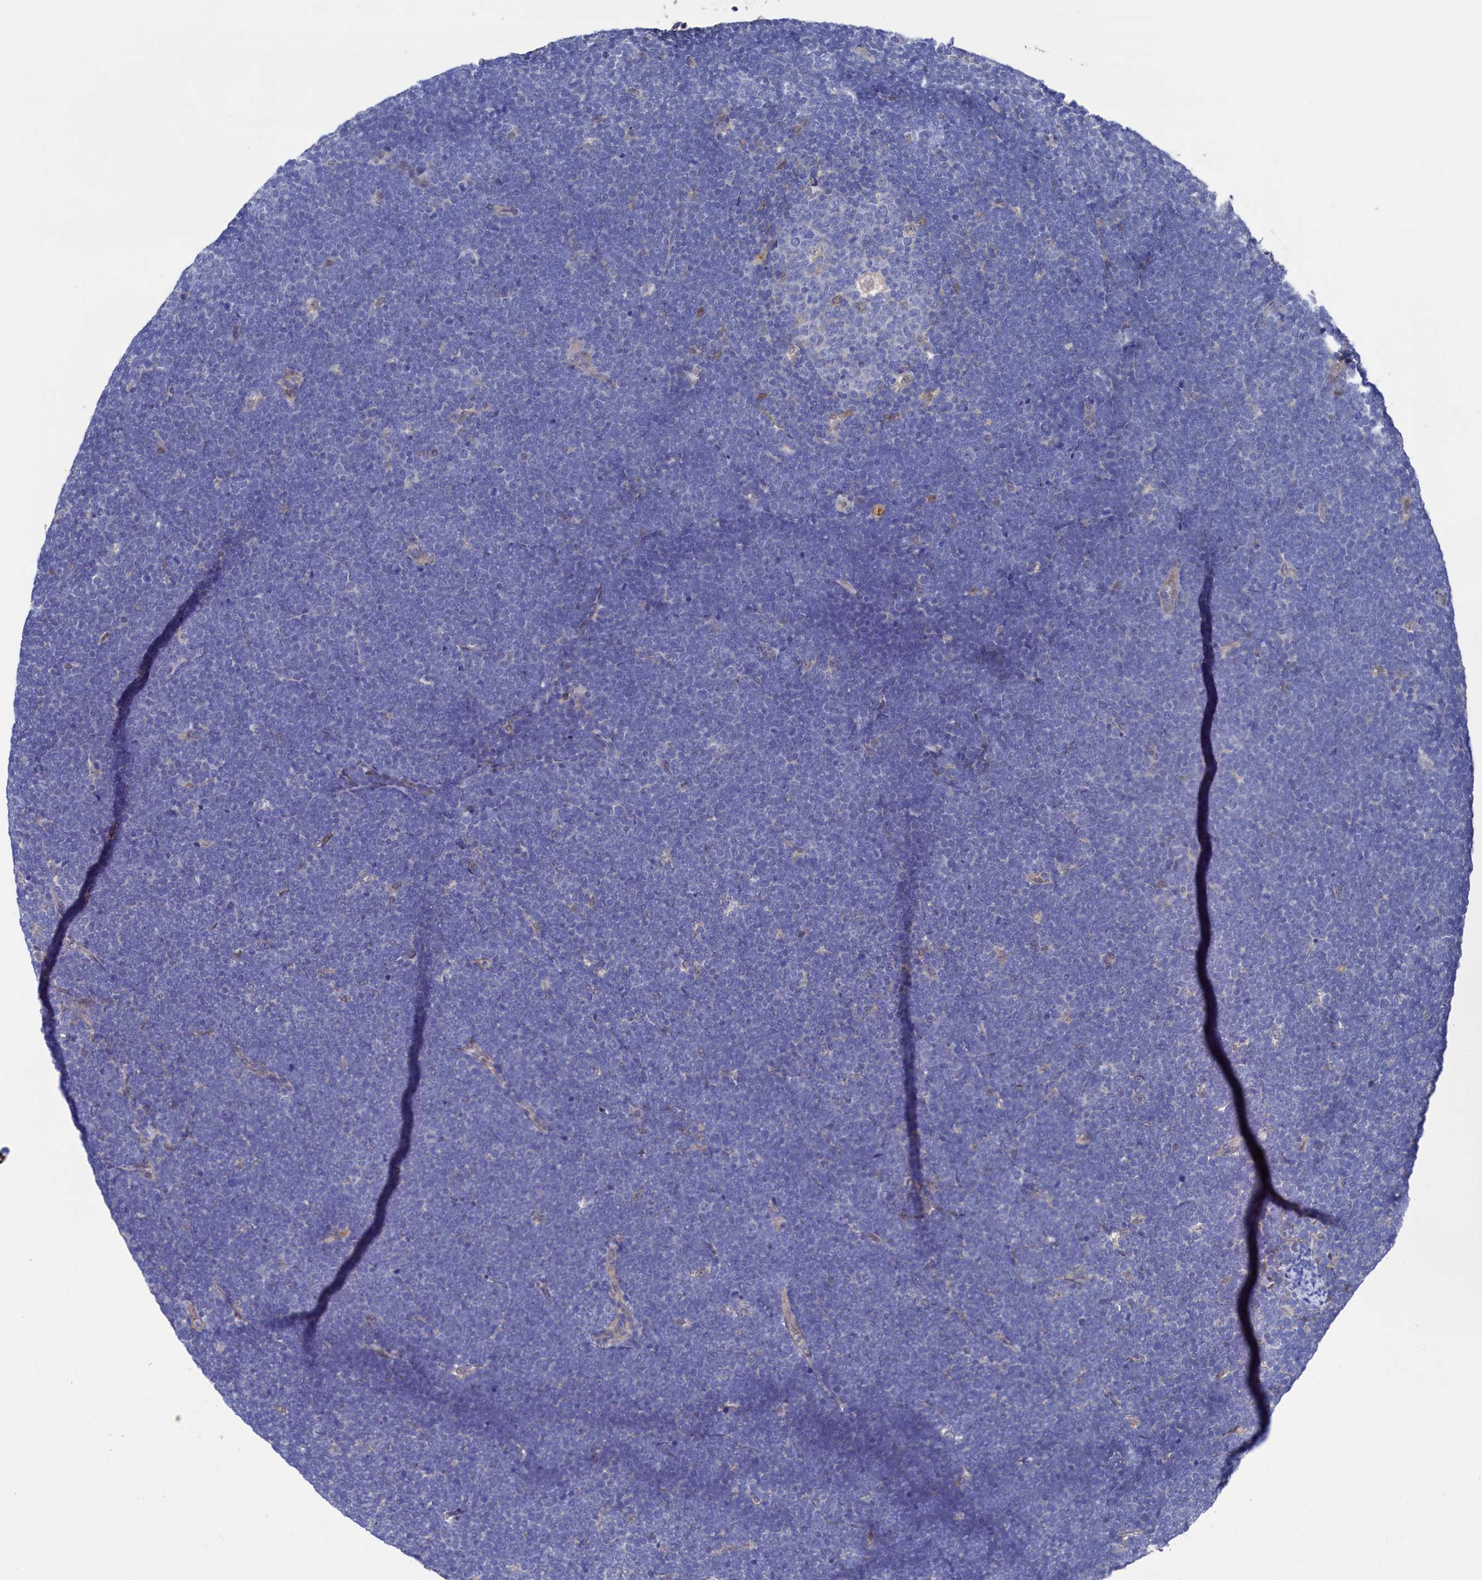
{"staining": {"intensity": "negative", "quantity": "none", "location": "none"}, "tissue": "lymphoma", "cell_type": "Tumor cells", "image_type": "cancer", "snomed": [{"axis": "morphology", "description": "Malignant lymphoma, non-Hodgkin's type, High grade"}, {"axis": "topography", "description": "Lymph node"}], "caption": "Lymphoma was stained to show a protein in brown. There is no significant staining in tumor cells.", "gene": "RNH1", "patient": {"sex": "male", "age": 13}}